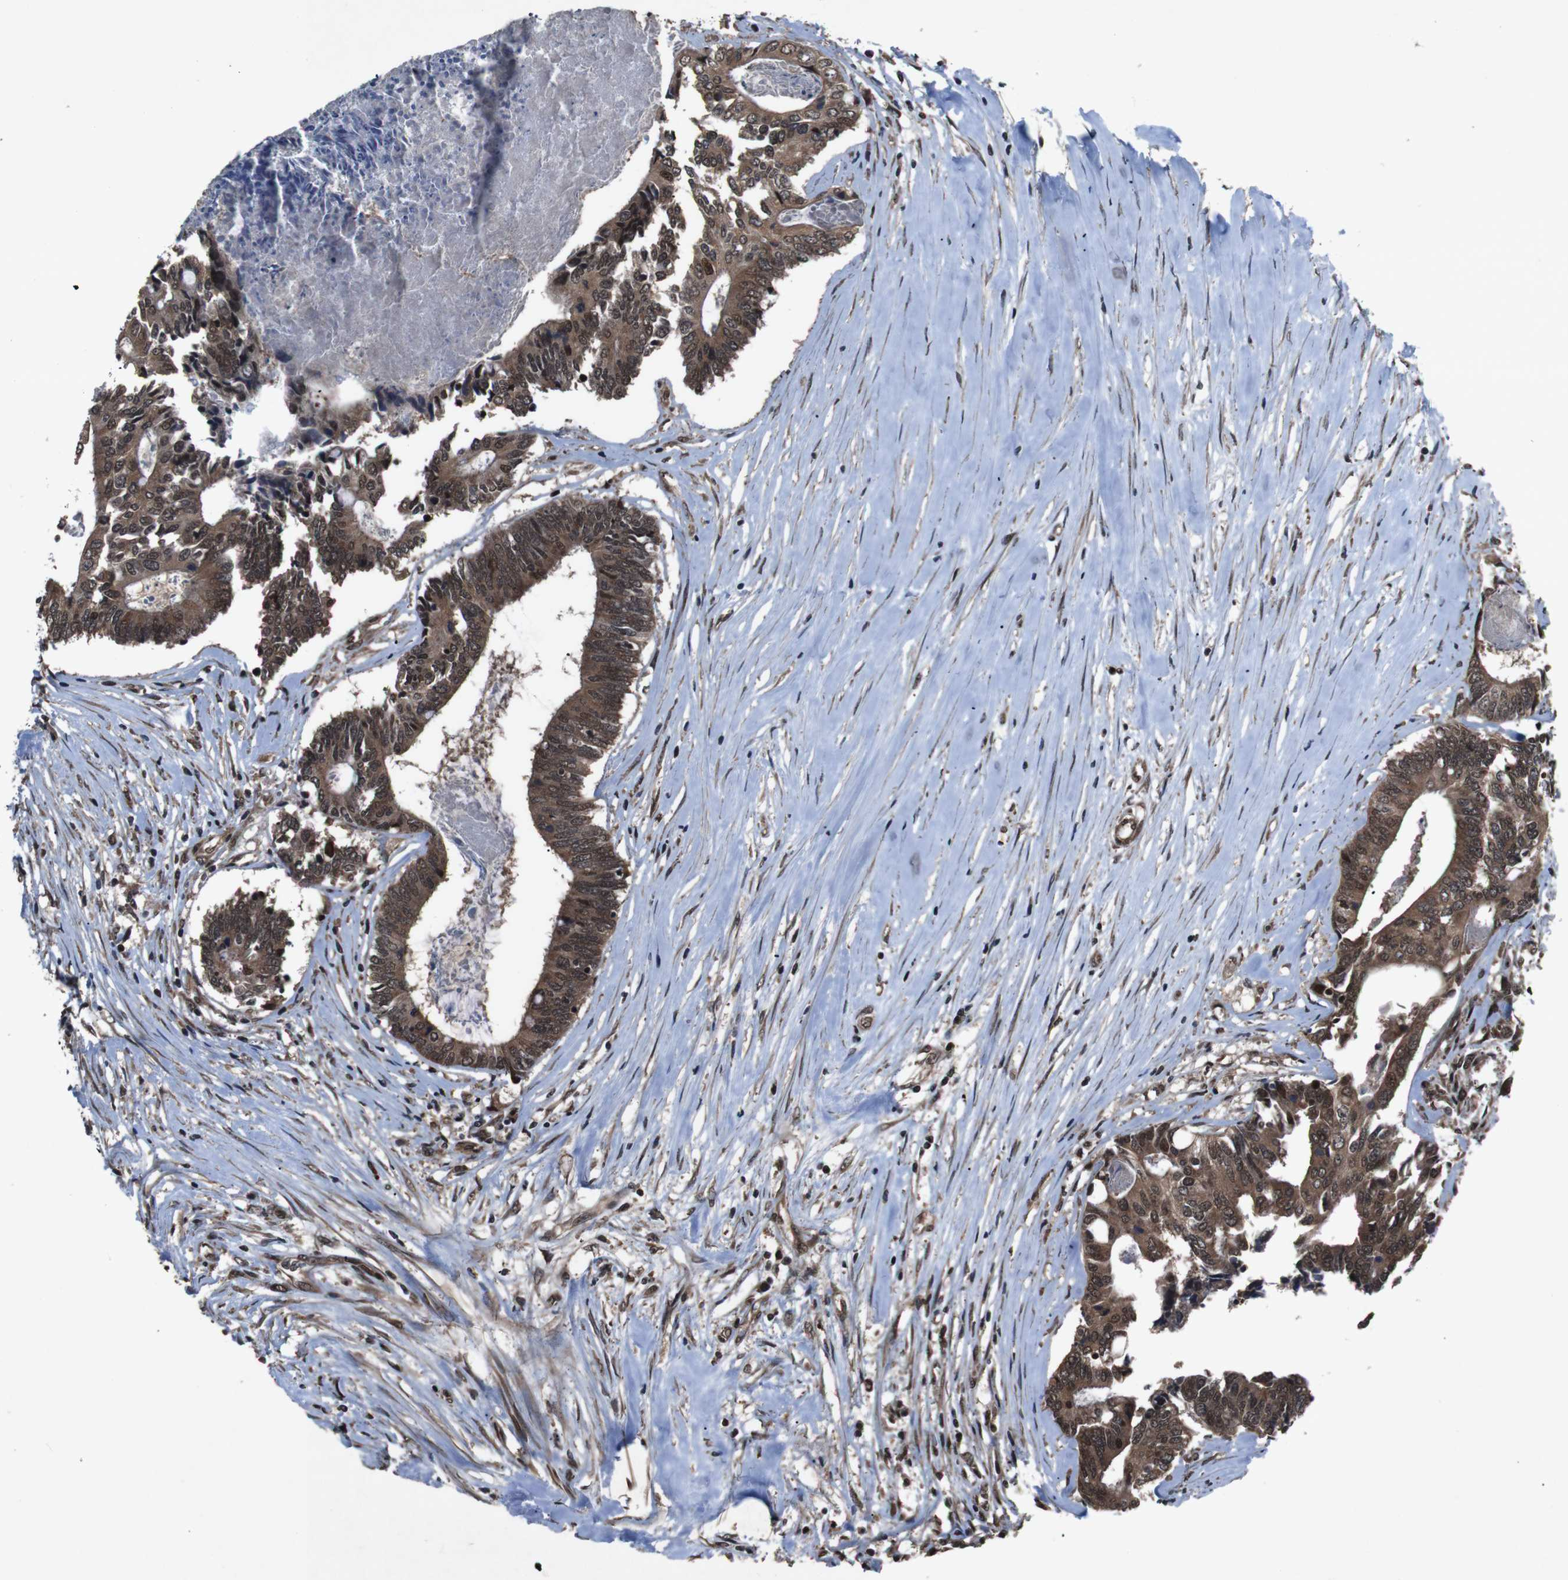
{"staining": {"intensity": "strong", "quantity": ">75%", "location": "cytoplasmic/membranous,nuclear"}, "tissue": "colorectal cancer", "cell_type": "Tumor cells", "image_type": "cancer", "snomed": [{"axis": "morphology", "description": "Adenocarcinoma, NOS"}, {"axis": "topography", "description": "Rectum"}], "caption": "This is an image of immunohistochemistry (IHC) staining of adenocarcinoma (colorectal), which shows strong expression in the cytoplasmic/membranous and nuclear of tumor cells.", "gene": "SOCS1", "patient": {"sex": "male", "age": 63}}